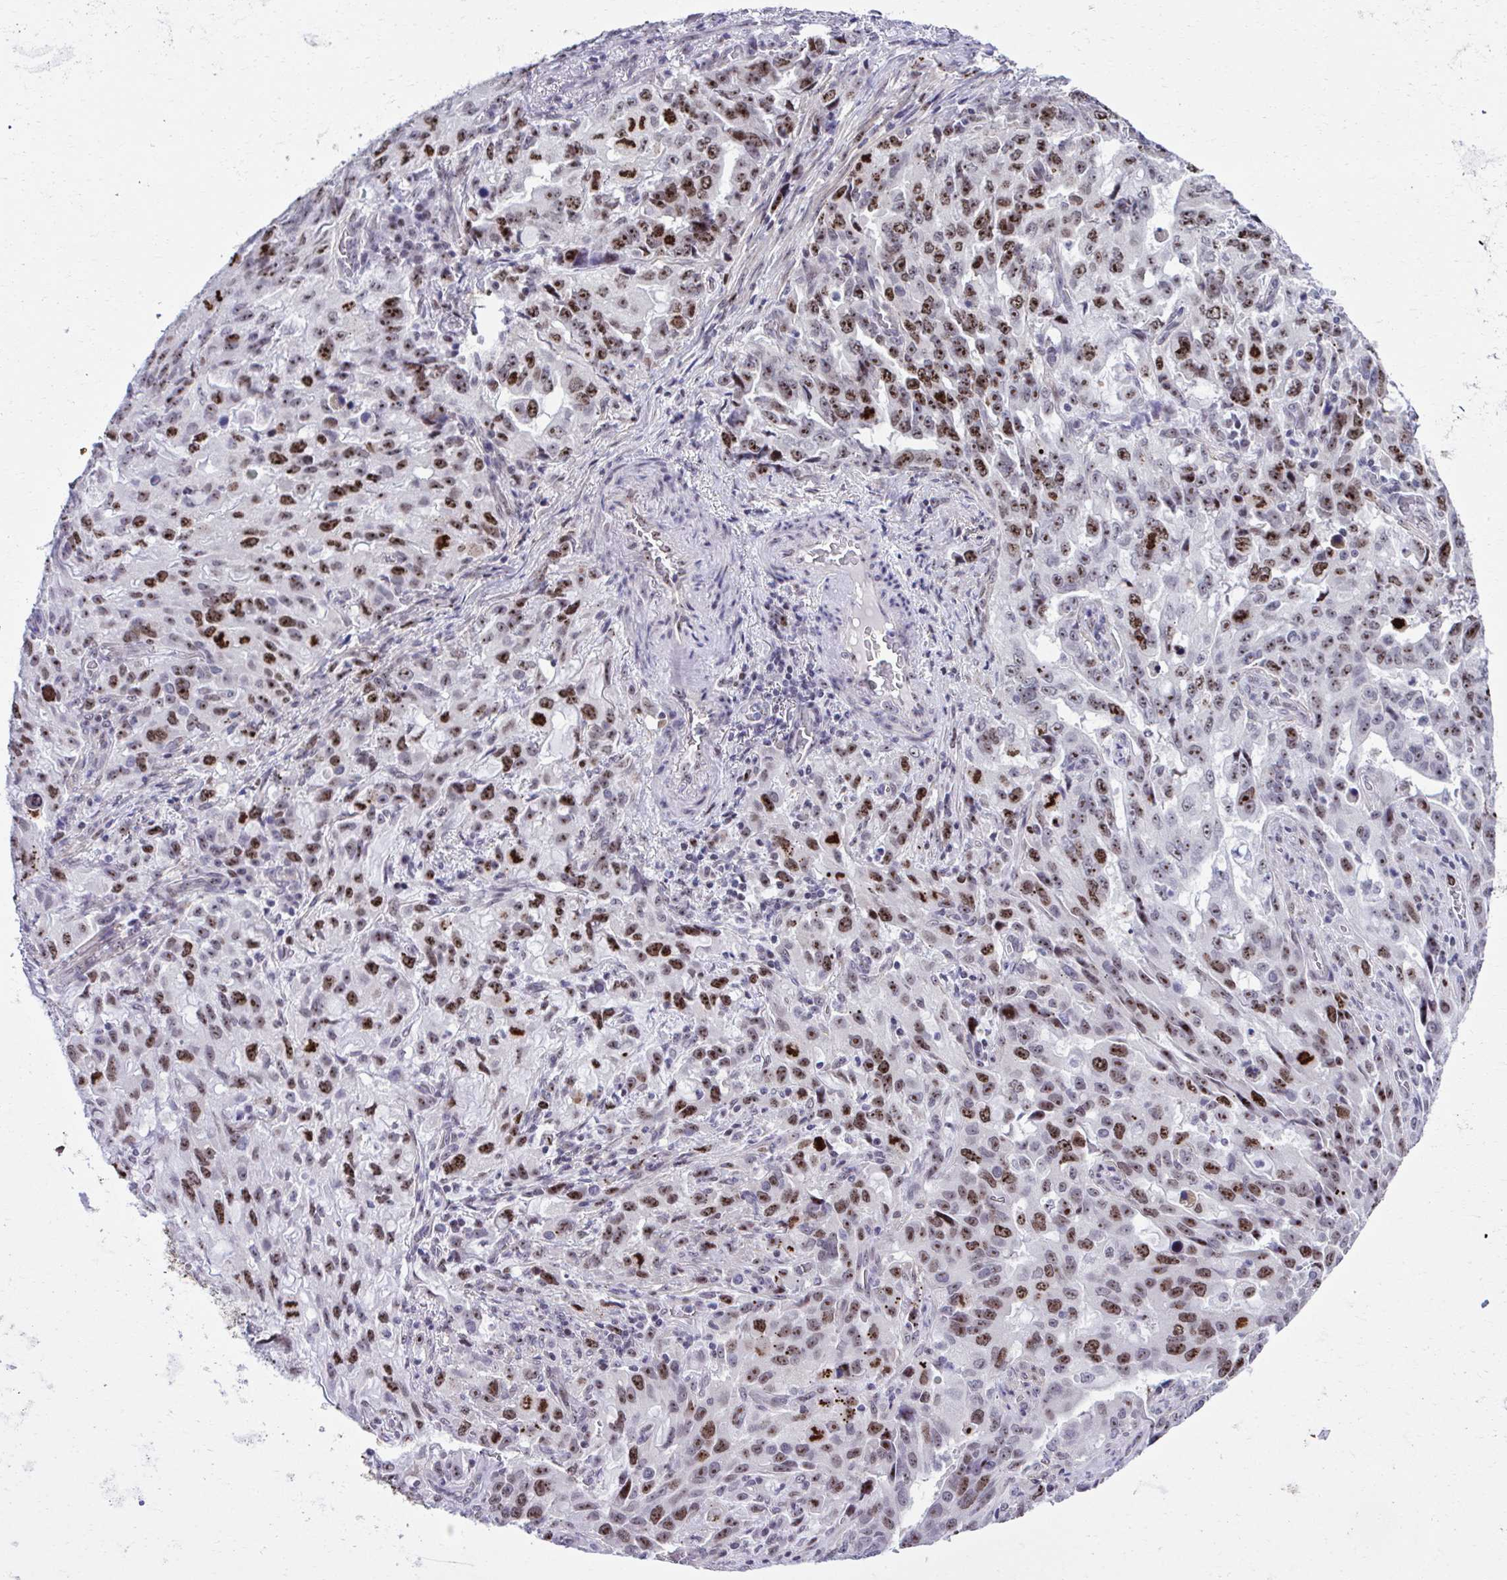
{"staining": {"intensity": "strong", "quantity": "25%-75%", "location": "nuclear"}, "tissue": "stomach cancer", "cell_type": "Tumor cells", "image_type": "cancer", "snomed": [{"axis": "morphology", "description": "Adenocarcinoma, NOS"}, {"axis": "topography", "description": "Stomach, upper"}], "caption": "DAB (3,3'-diaminobenzidine) immunohistochemical staining of stomach adenocarcinoma shows strong nuclear protein expression in about 25%-75% of tumor cells. (brown staining indicates protein expression, while blue staining denotes nuclei).", "gene": "CEP72", "patient": {"sex": "male", "age": 85}}